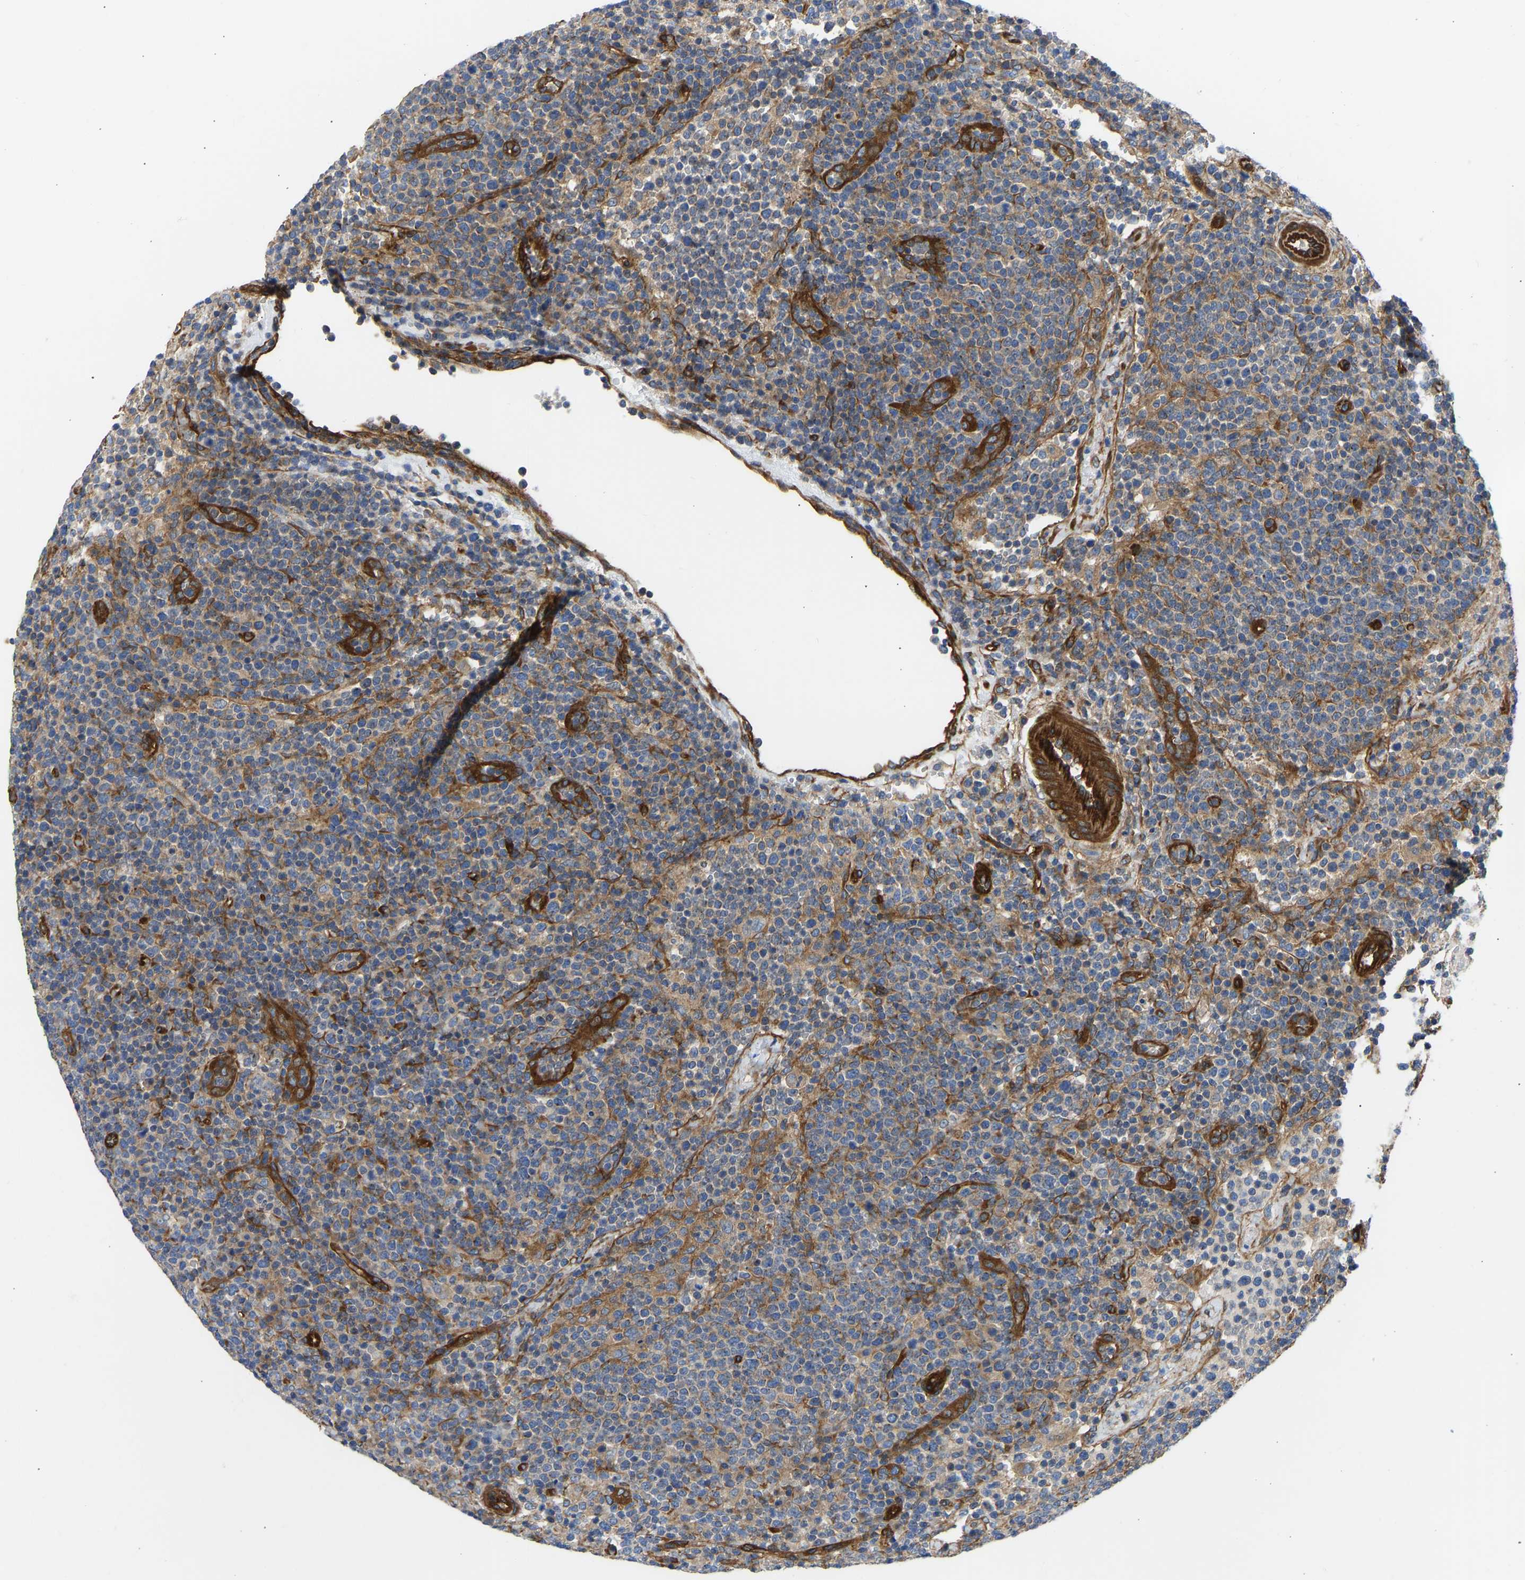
{"staining": {"intensity": "moderate", "quantity": "<25%", "location": "cytoplasmic/membranous"}, "tissue": "lymphoma", "cell_type": "Tumor cells", "image_type": "cancer", "snomed": [{"axis": "morphology", "description": "Malignant lymphoma, non-Hodgkin's type, High grade"}, {"axis": "topography", "description": "Lymph node"}], "caption": "This is a photomicrograph of immunohistochemistry (IHC) staining of lymphoma, which shows moderate positivity in the cytoplasmic/membranous of tumor cells.", "gene": "MYO1C", "patient": {"sex": "male", "age": 61}}